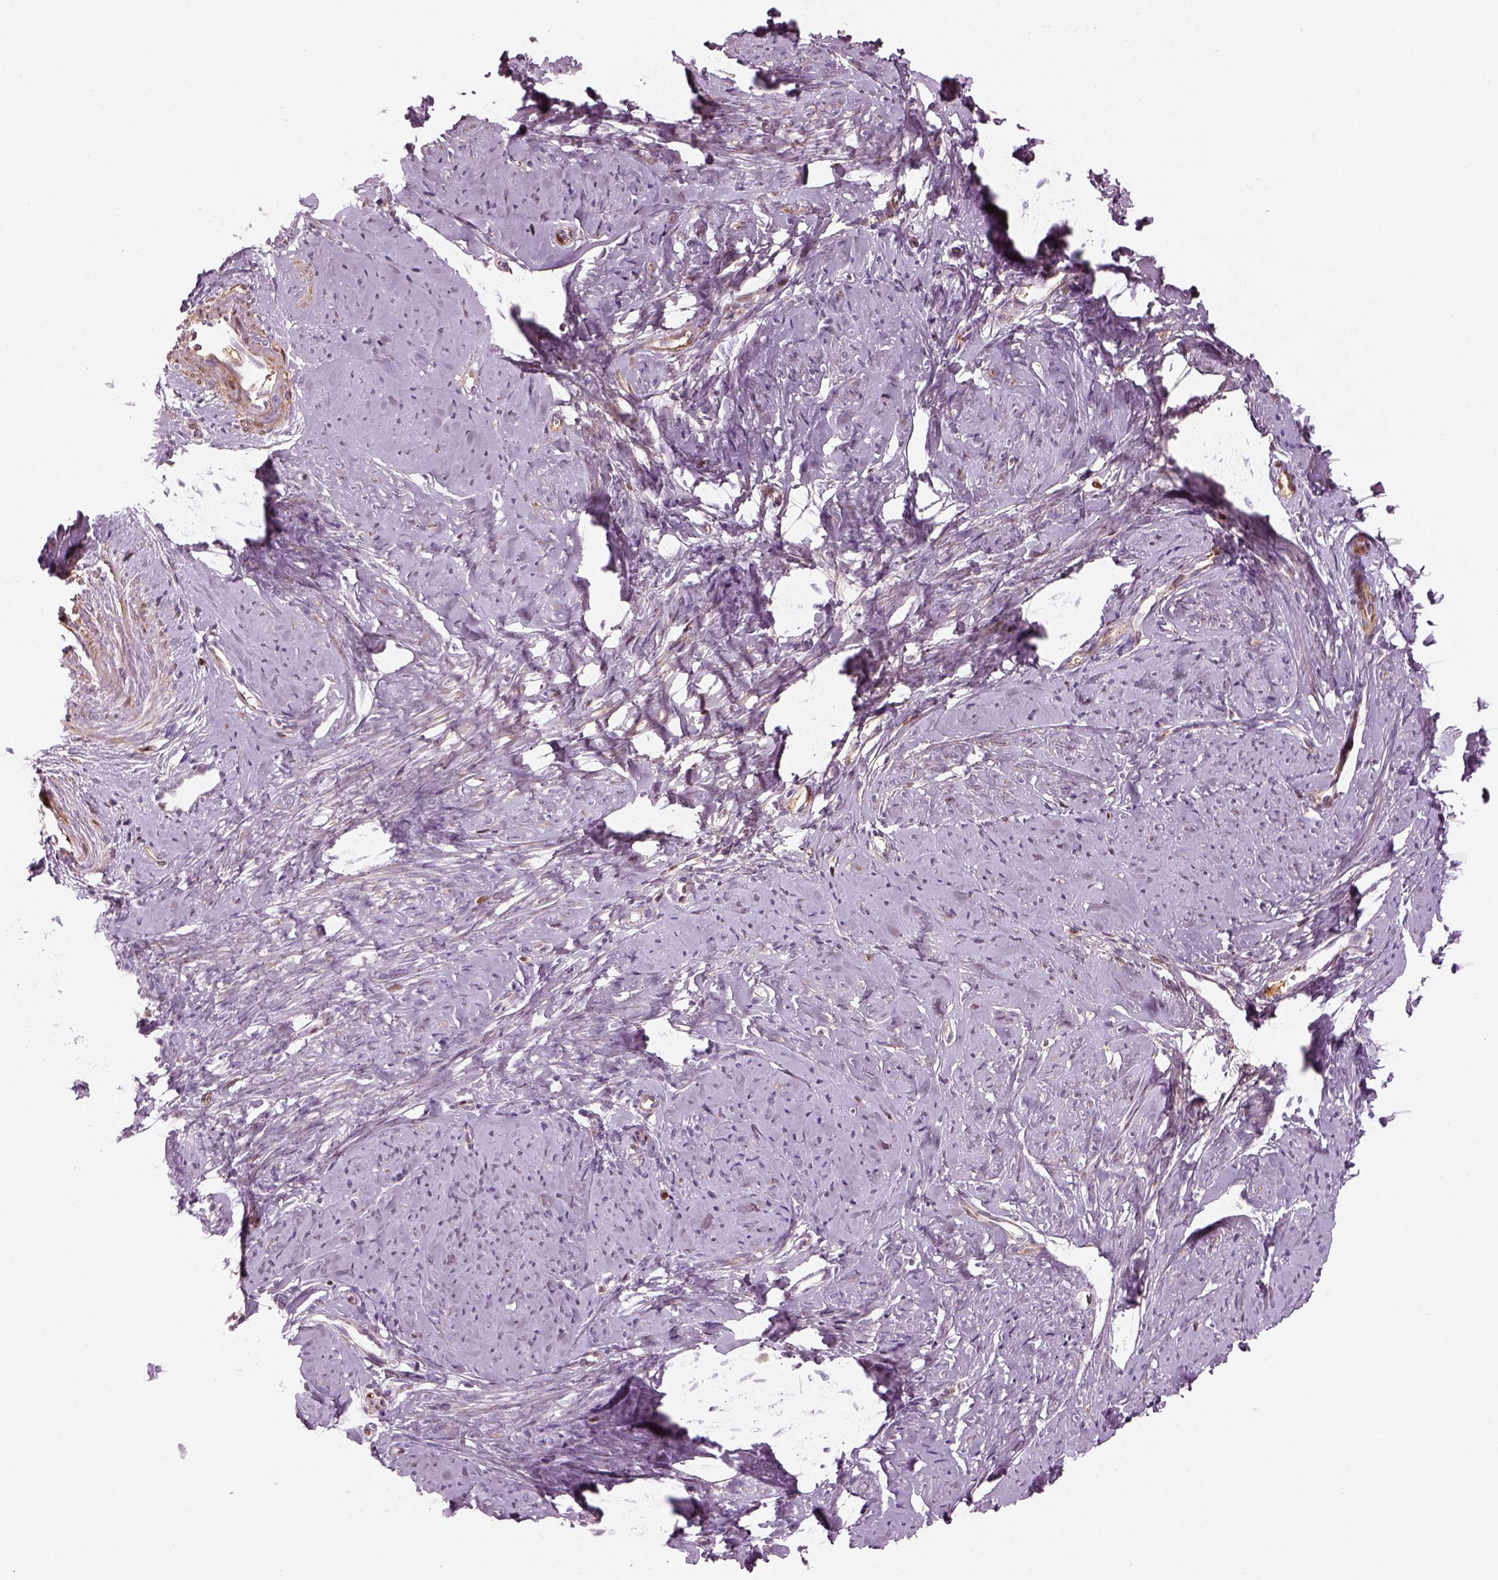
{"staining": {"intensity": "moderate", "quantity": ">75%", "location": "cytoplasmic/membranous"}, "tissue": "smooth muscle", "cell_type": "Smooth muscle cells", "image_type": "normal", "snomed": [{"axis": "morphology", "description": "Normal tissue, NOS"}, {"axis": "topography", "description": "Smooth muscle"}], "caption": "Protein staining by immunohistochemistry (IHC) displays moderate cytoplasmic/membranous positivity in about >75% of smooth muscle cells in unremarkable smooth muscle.", "gene": "PABPC1L2A", "patient": {"sex": "female", "age": 48}}